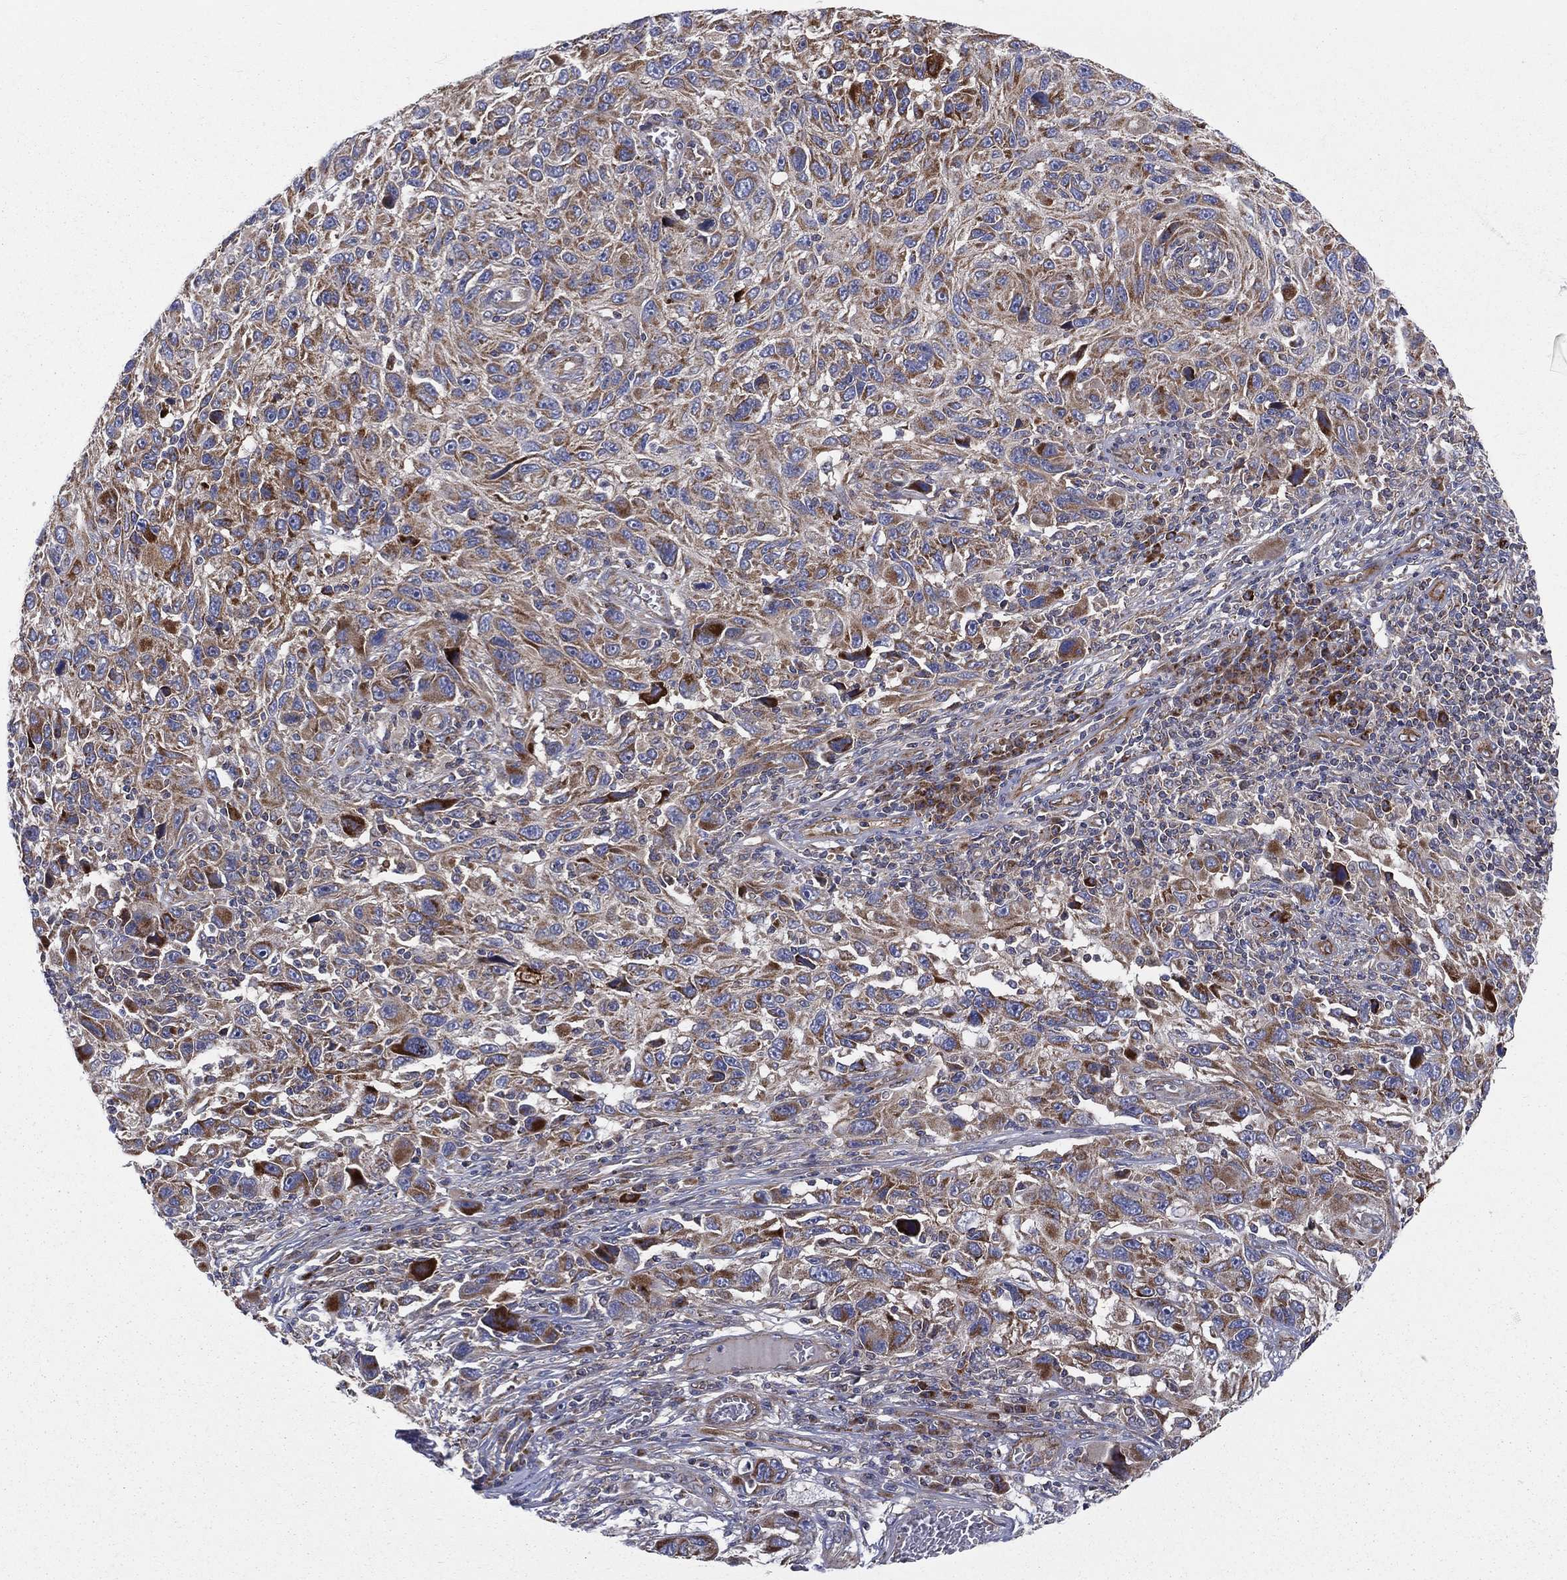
{"staining": {"intensity": "strong", "quantity": "25%-75%", "location": "cytoplasmic/membranous"}, "tissue": "melanoma", "cell_type": "Tumor cells", "image_type": "cancer", "snomed": [{"axis": "morphology", "description": "Malignant melanoma, NOS"}, {"axis": "topography", "description": "Skin"}], "caption": "This photomicrograph exhibits melanoma stained with IHC to label a protein in brown. The cytoplasmic/membranous of tumor cells show strong positivity for the protein. Nuclei are counter-stained blue.", "gene": "MIX23", "patient": {"sex": "male", "age": 53}}